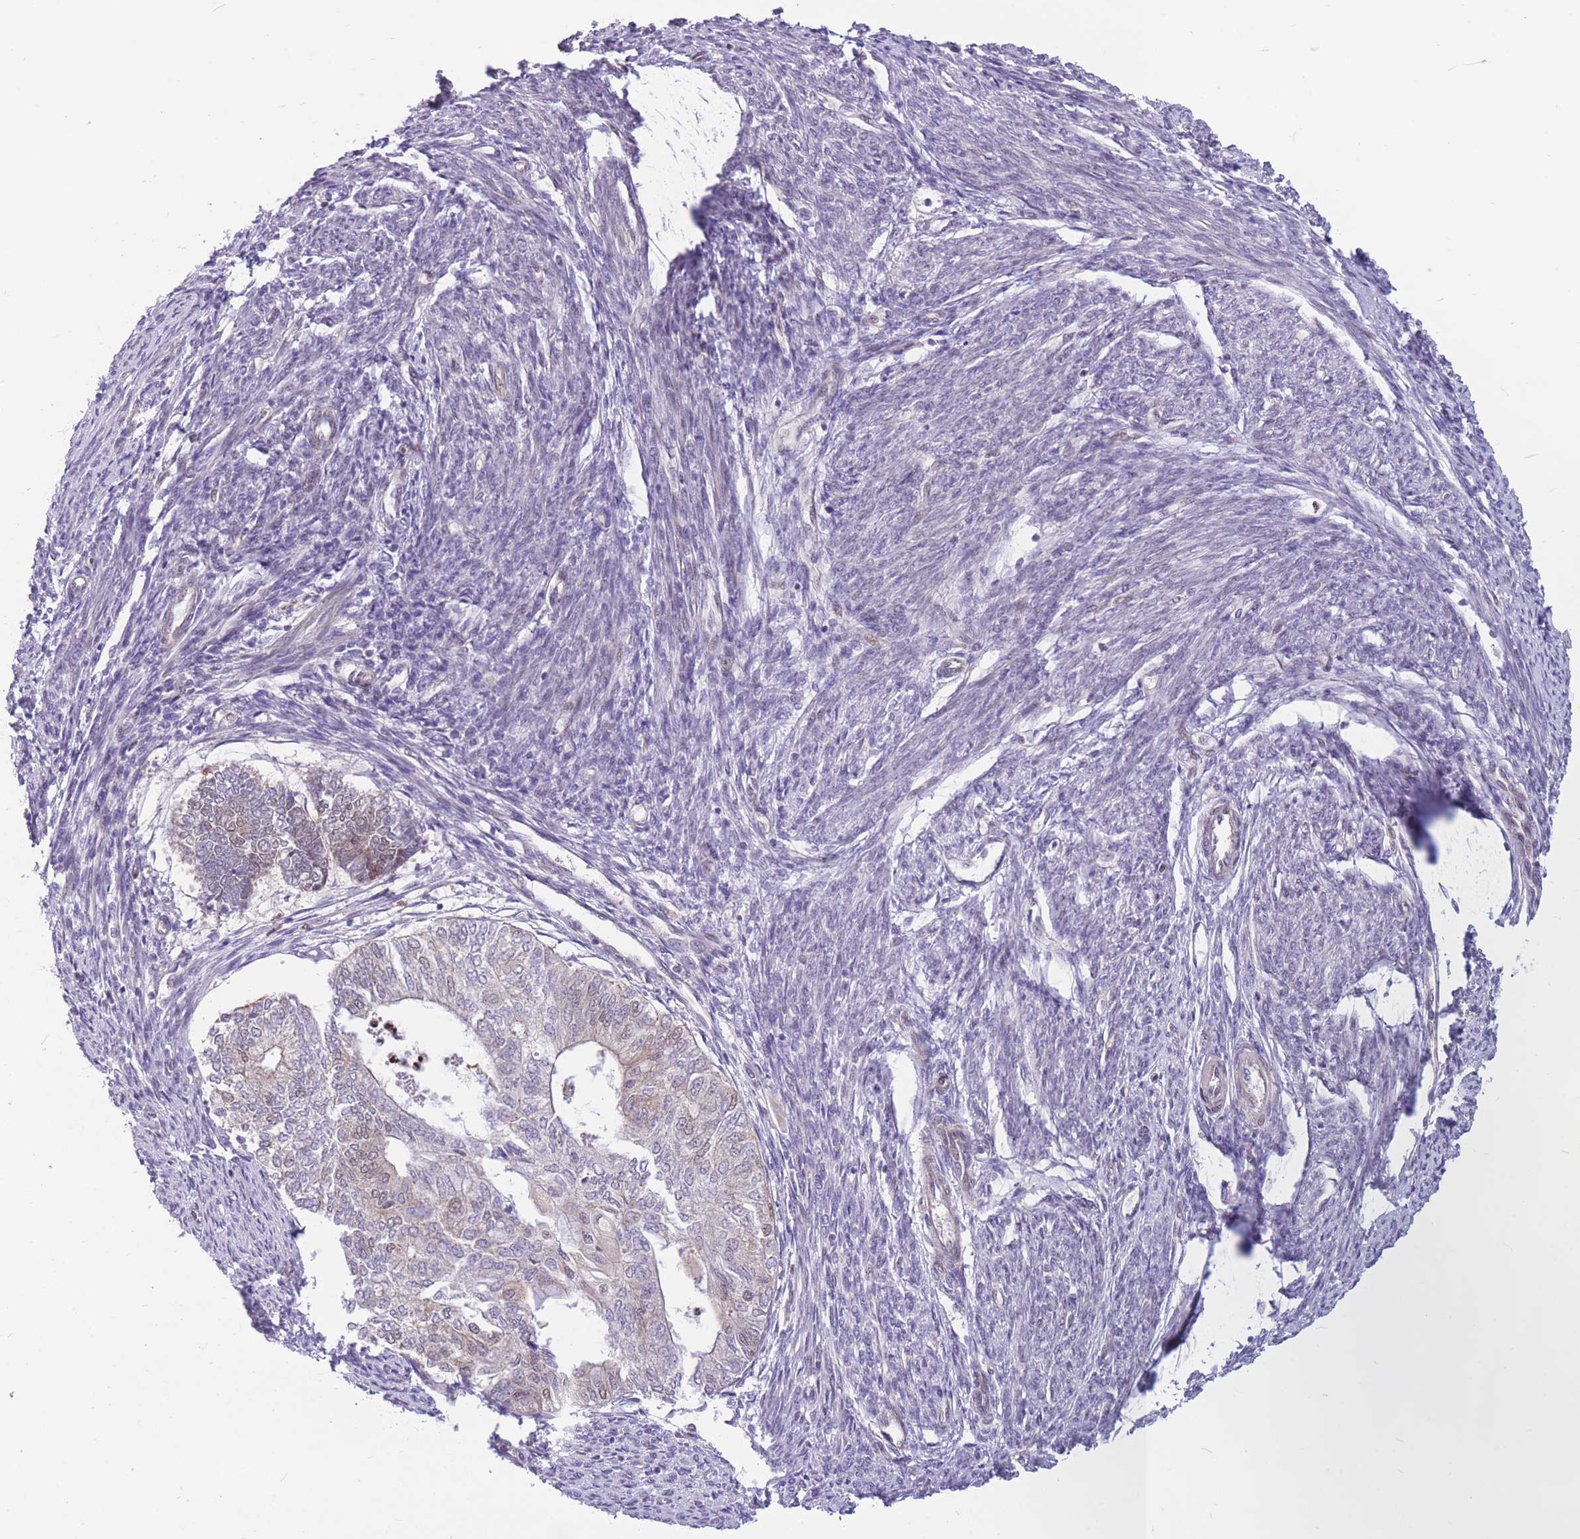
{"staining": {"intensity": "weak", "quantity": "25%-75%", "location": "cytoplasmic/membranous,nuclear"}, "tissue": "smooth muscle", "cell_type": "Smooth muscle cells", "image_type": "normal", "snomed": [{"axis": "morphology", "description": "Normal tissue, NOS"}, {"axis": "topography", "description": "Smooth muscle"}, {"axis": "topography", "description": "Uterus"}], "caption": "Immunohistochemistry micrograph of benign smooth muscle stained for a protein (brown), which exhibits low levels of weak cytoplasmic/membranous,nuclear staining in about 25%-75% of smooth muscle cells.", "gene": "TCF20", "patient": {"sex": "female", "age": 59}}